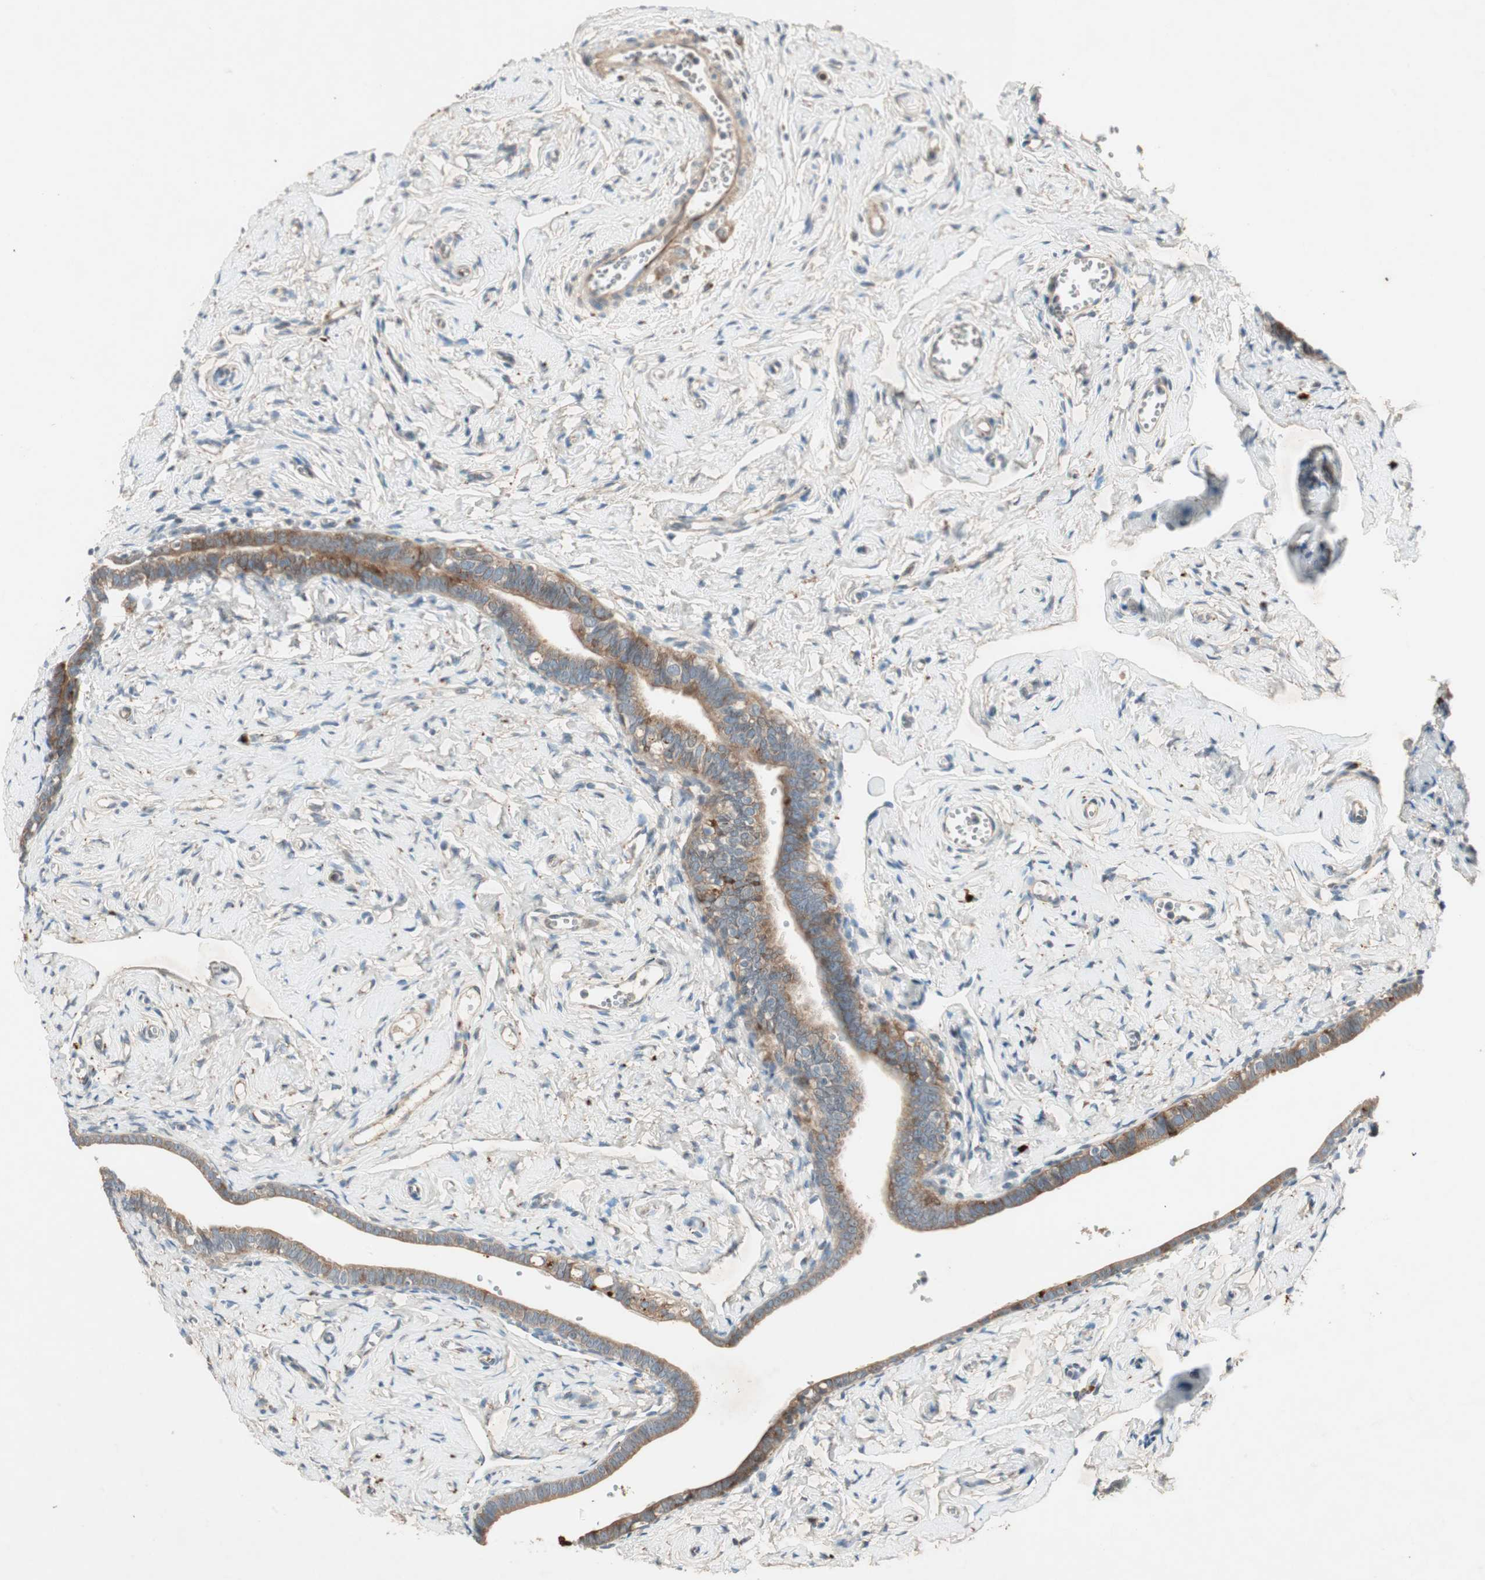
{"staining": {"intensity": "moderate", "quantity": ">75%", "location": "cytoplasmic/membranous"}, "tissue": "fallopian tube", "cell_type": "Glandular cells", "image_type": "normal", "snomed": [{"axis": "morphology", "description": "Normal tissue, NOS"}, {"axis": "topography", "description": "Fallopian tube"}], "caption": "Moderate cytoplasmic/membranous staining for a protein is identified in approximately >75% of glandular cells of normal fallopian tube using immunohistochemistry (IHC).", "gene": "APOO", "patient": {"sex": "female", "age": 71}}